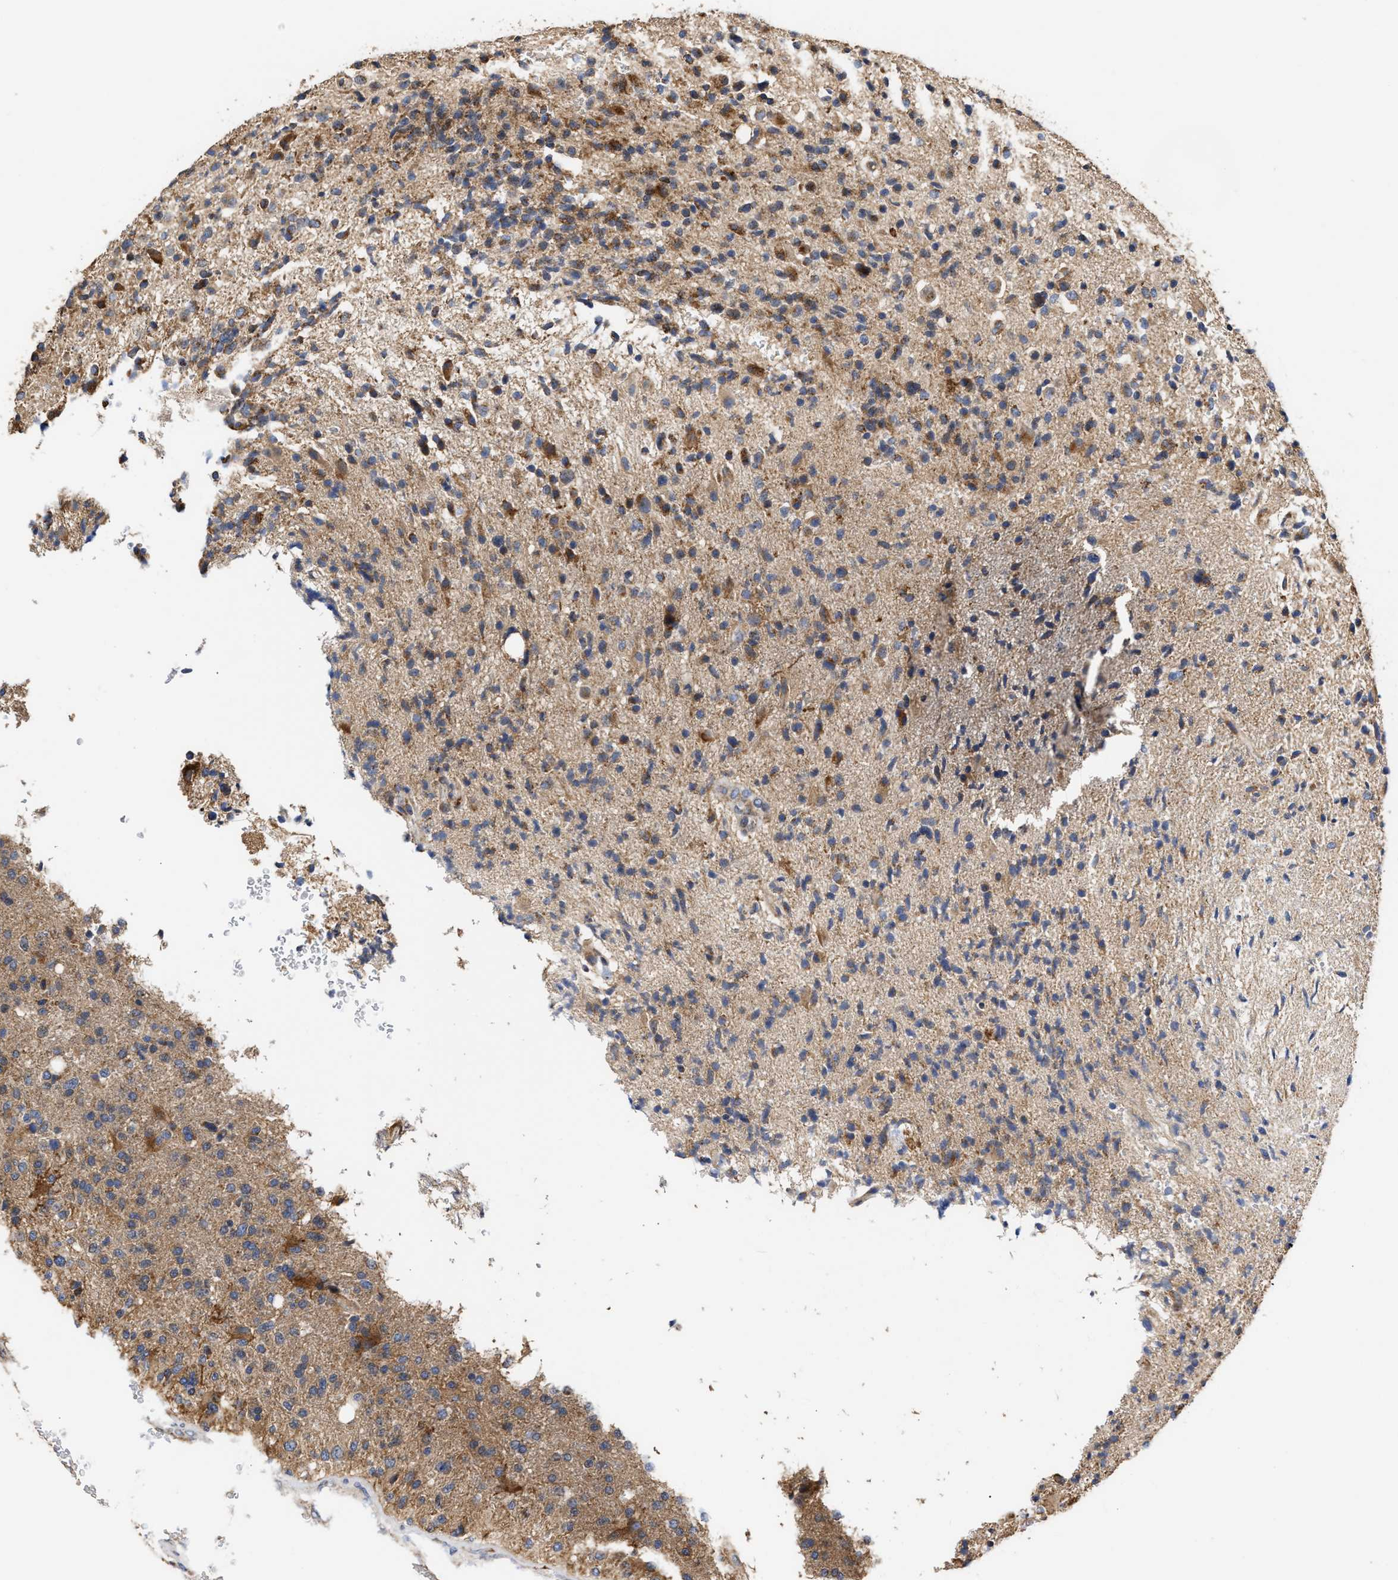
{"staining": {"intensity": "moderate", "quantity": "25%-75%", "location": "cytoplasmic/membranous"}, "tissue": "glioma", "cell_type": "Tumor cells", "image_type": "cancer", "snomed": [{"axis": "morphology", "description": "Glioma, malignant, High grade"}, {"axis": "topography", "description": "Brain"}], "caption": "This is a micrograph of immunohistochemistry (IHC) staining of malignant glioma (high-grade), which shows moderate positivity in the cytoplasmic/membranous of tumor cells.", "gene": "MALSU1", "patient": {"sex": "male", "age": 72}}